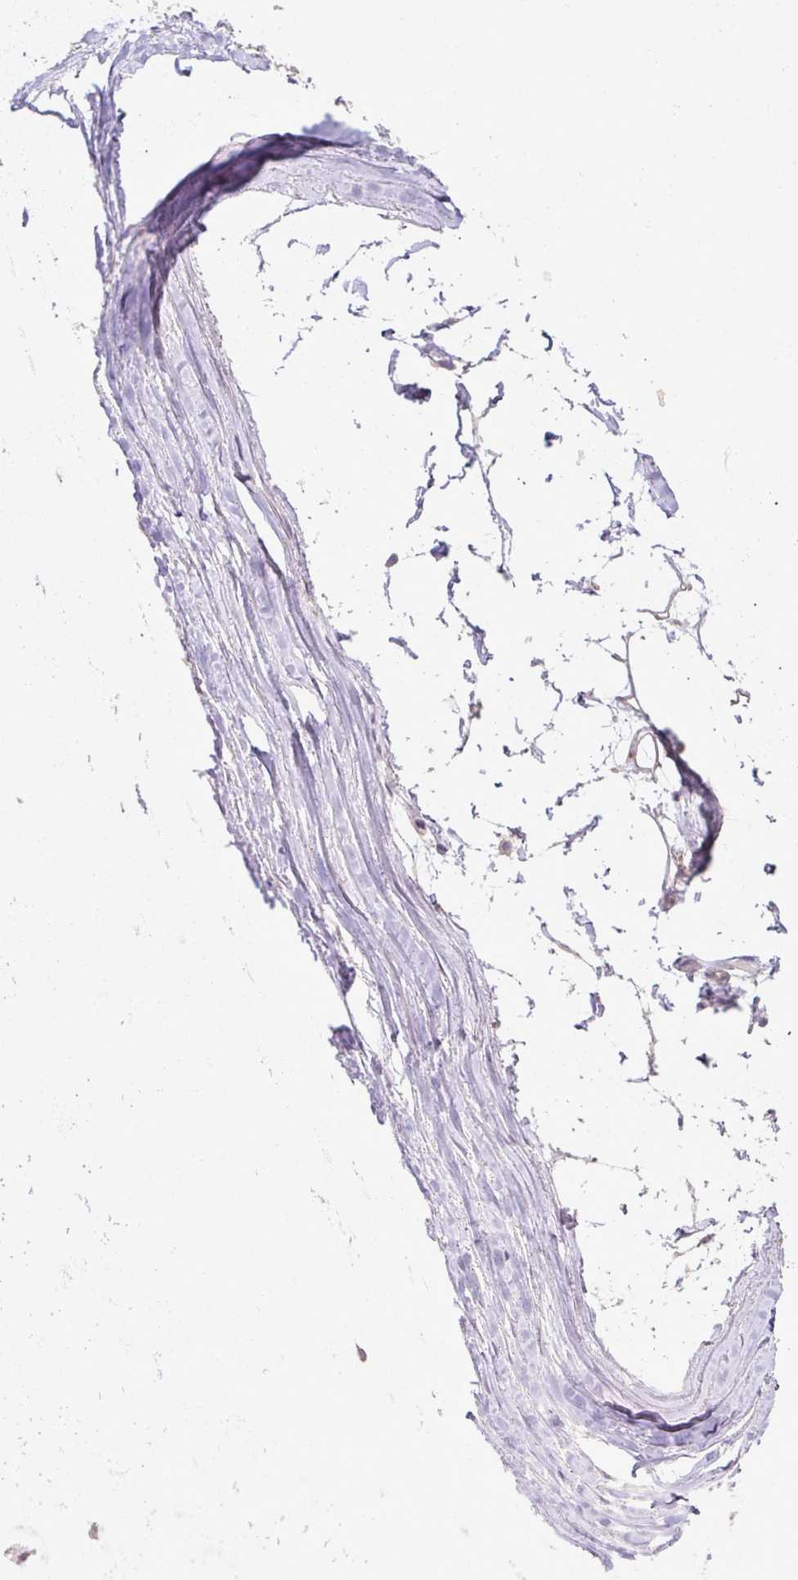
{"staining": {"intensity": "negative", "quantity": "none", "location": "none"}, "tissue": "soft tissue", "cell_type": "Chondrocytes", "image_type": "normal", "snomed": [{"axis": "morphology", "description": "Normal tissue, NOS"}, {"axis": "topography", "description": "Lymph node"}, {"axis": "topography", "description": "Cartilage tissue"}, {"axis": "topography", "description": "Nasopharynx"}], "caption": "The photomicrograph exhibits no significant staining in chondrocytes of soft tissue.", "gene": "CMPK1", "patient": {"sex": "male", "age": 63}}